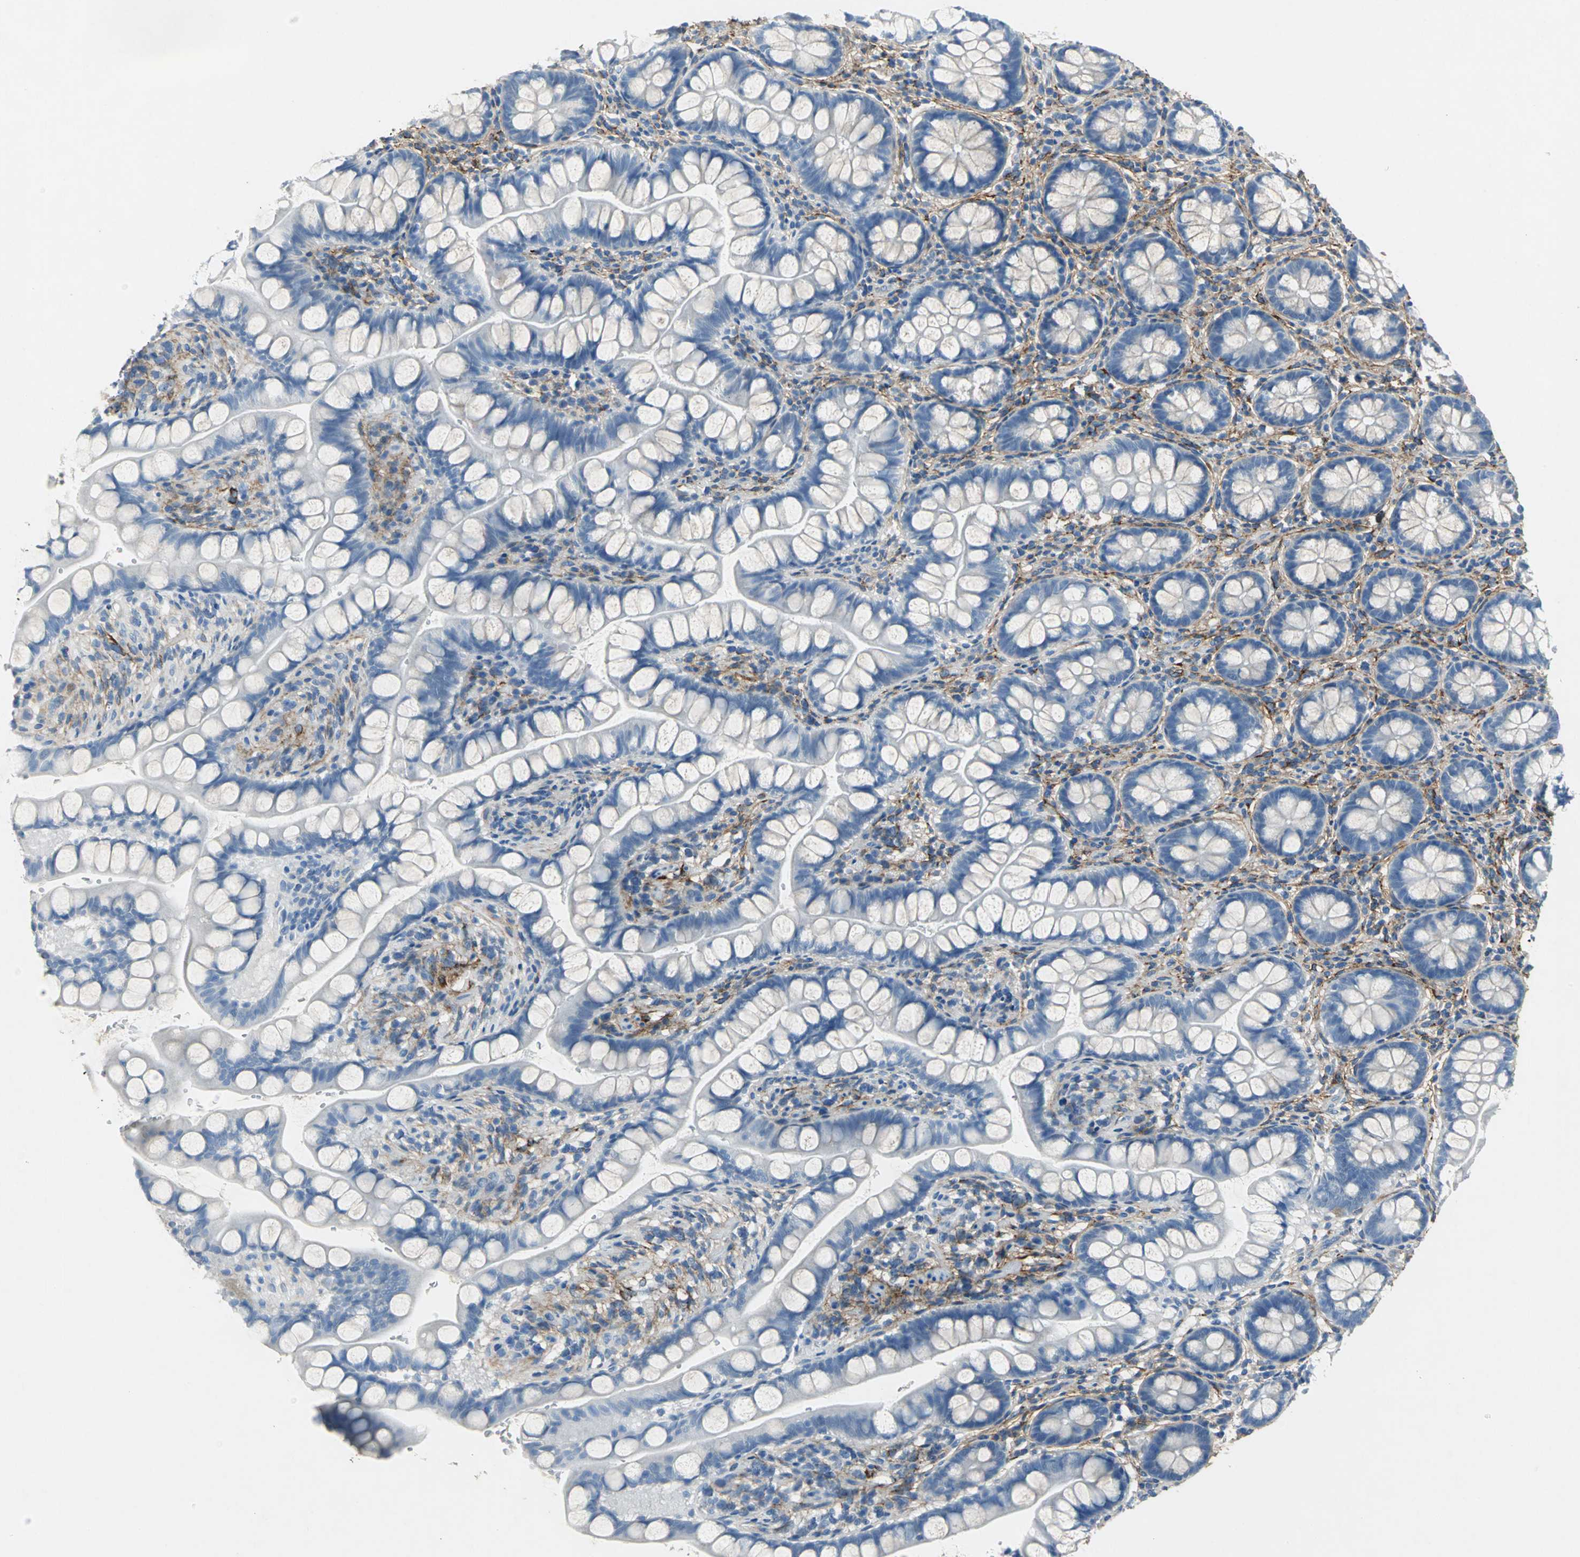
{"staining": {"intensity": "negative", "quantity": "none", "location": "none"}, "tissue": "small intestine", "cell_type": "Glandular cells", "image_type": "normal", "snomed": [{"axis": "morphology", "description": "Normal tissue, NOS"}, {"axis": "topography", "description": "Small intestine"}], "caption": "Immunohistochemistry (IHC) photomicrograph of normal small intestine: human small intestine stained with DAB reveals no significant protein staining in glandular cells.", "gene": "EFNB3", "patient": {"sex": "female", "age": 58}}